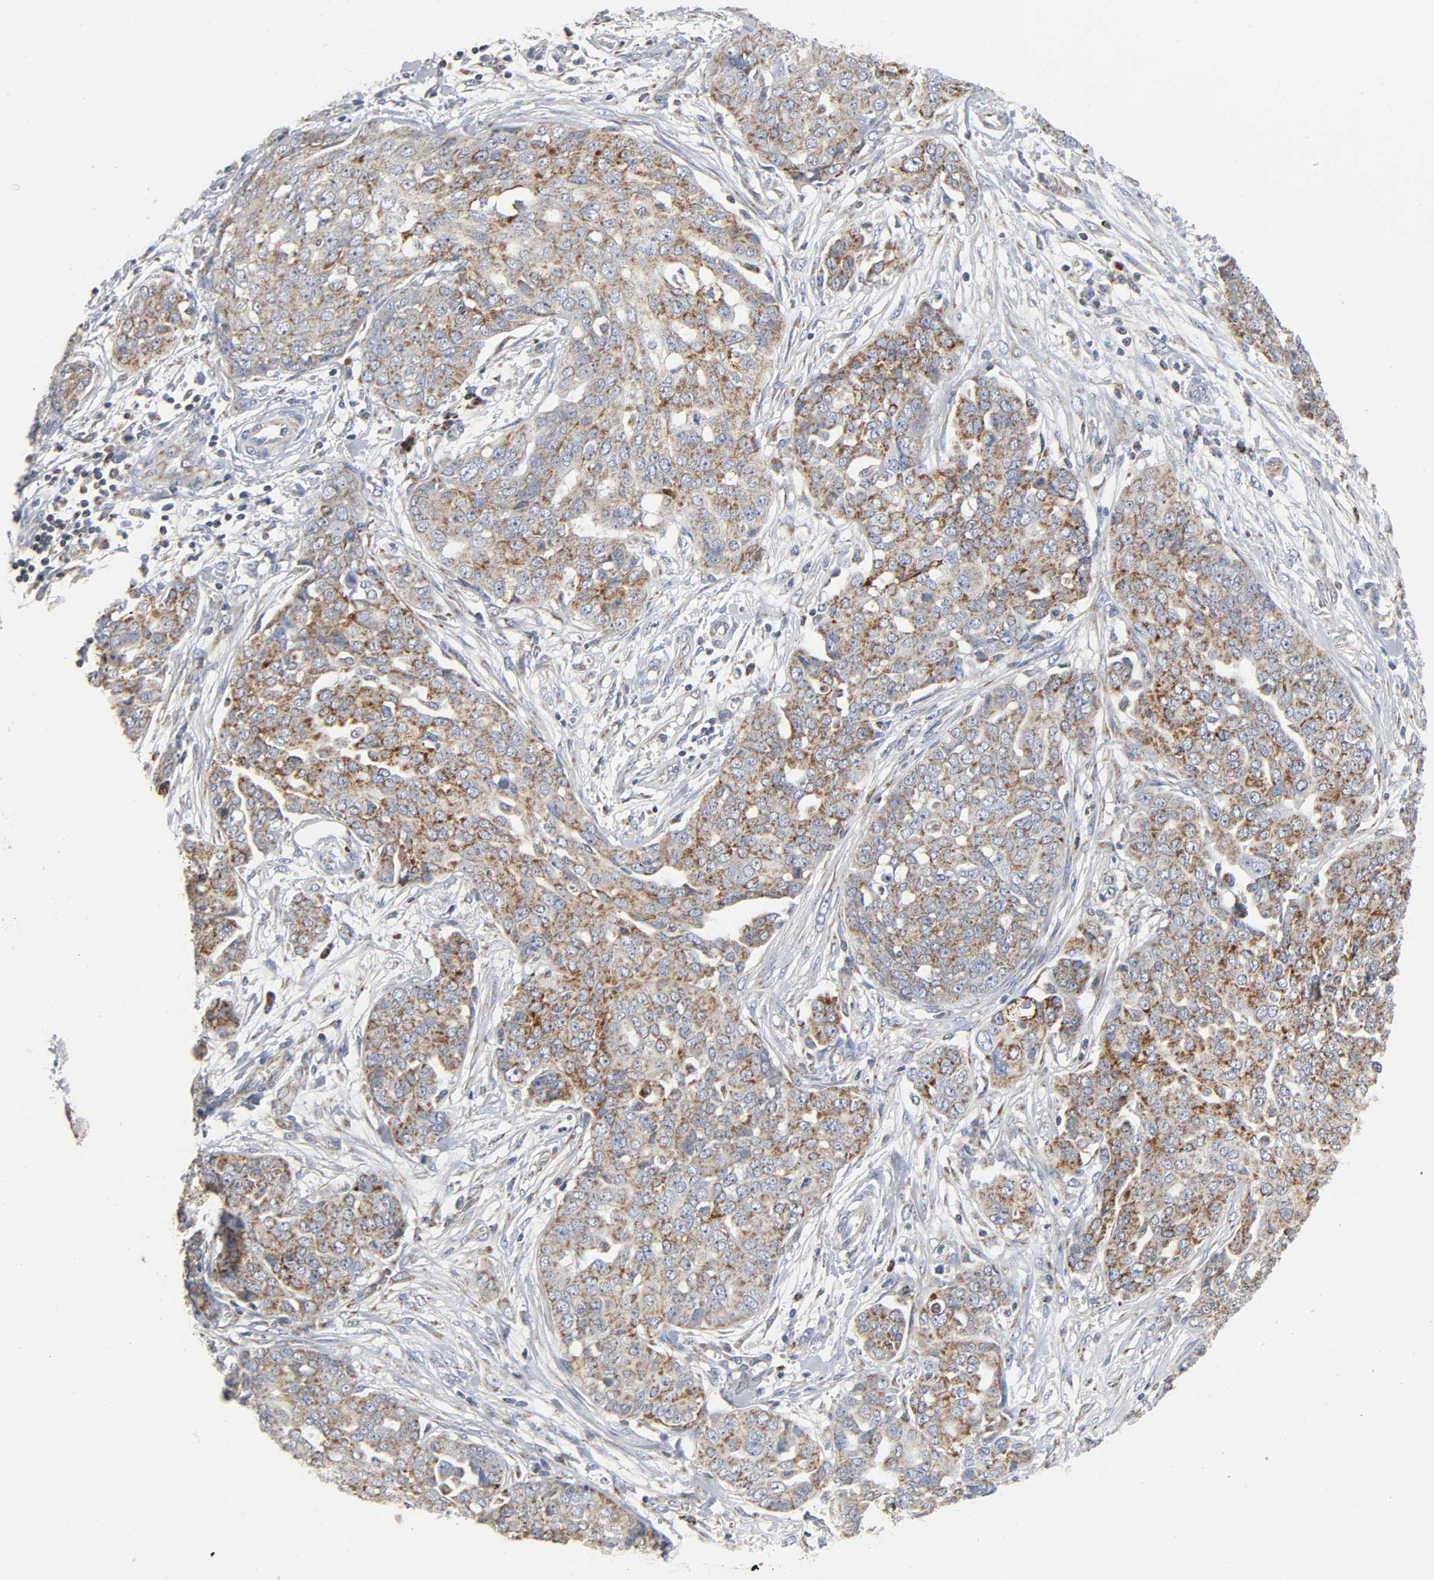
{"staining": {"intensity": "moderate", "quantity": ">75%", "location": "cytoplasmic/membranous"}, "tissue": "ovarian cancer", "cell_type": "Tumor cells", "image_type": "cancer", "snomed": [{"axis": "morphology", "description": "Cystadenocarcinoma, serous, NOS"}, {"axis": "topography", "description": "Soft tissue"}, {"axis": "topography", "description": "Ovary"}], "caption": "Serous cystadenocarcinoma (ovarian) stained for a protein (brown) exhibits moderate cytoplasmic/membranous positive expression in about >75% of tumor cells.", "gene": "BAK1", "patient": {"sex": "female", "age": 57}}